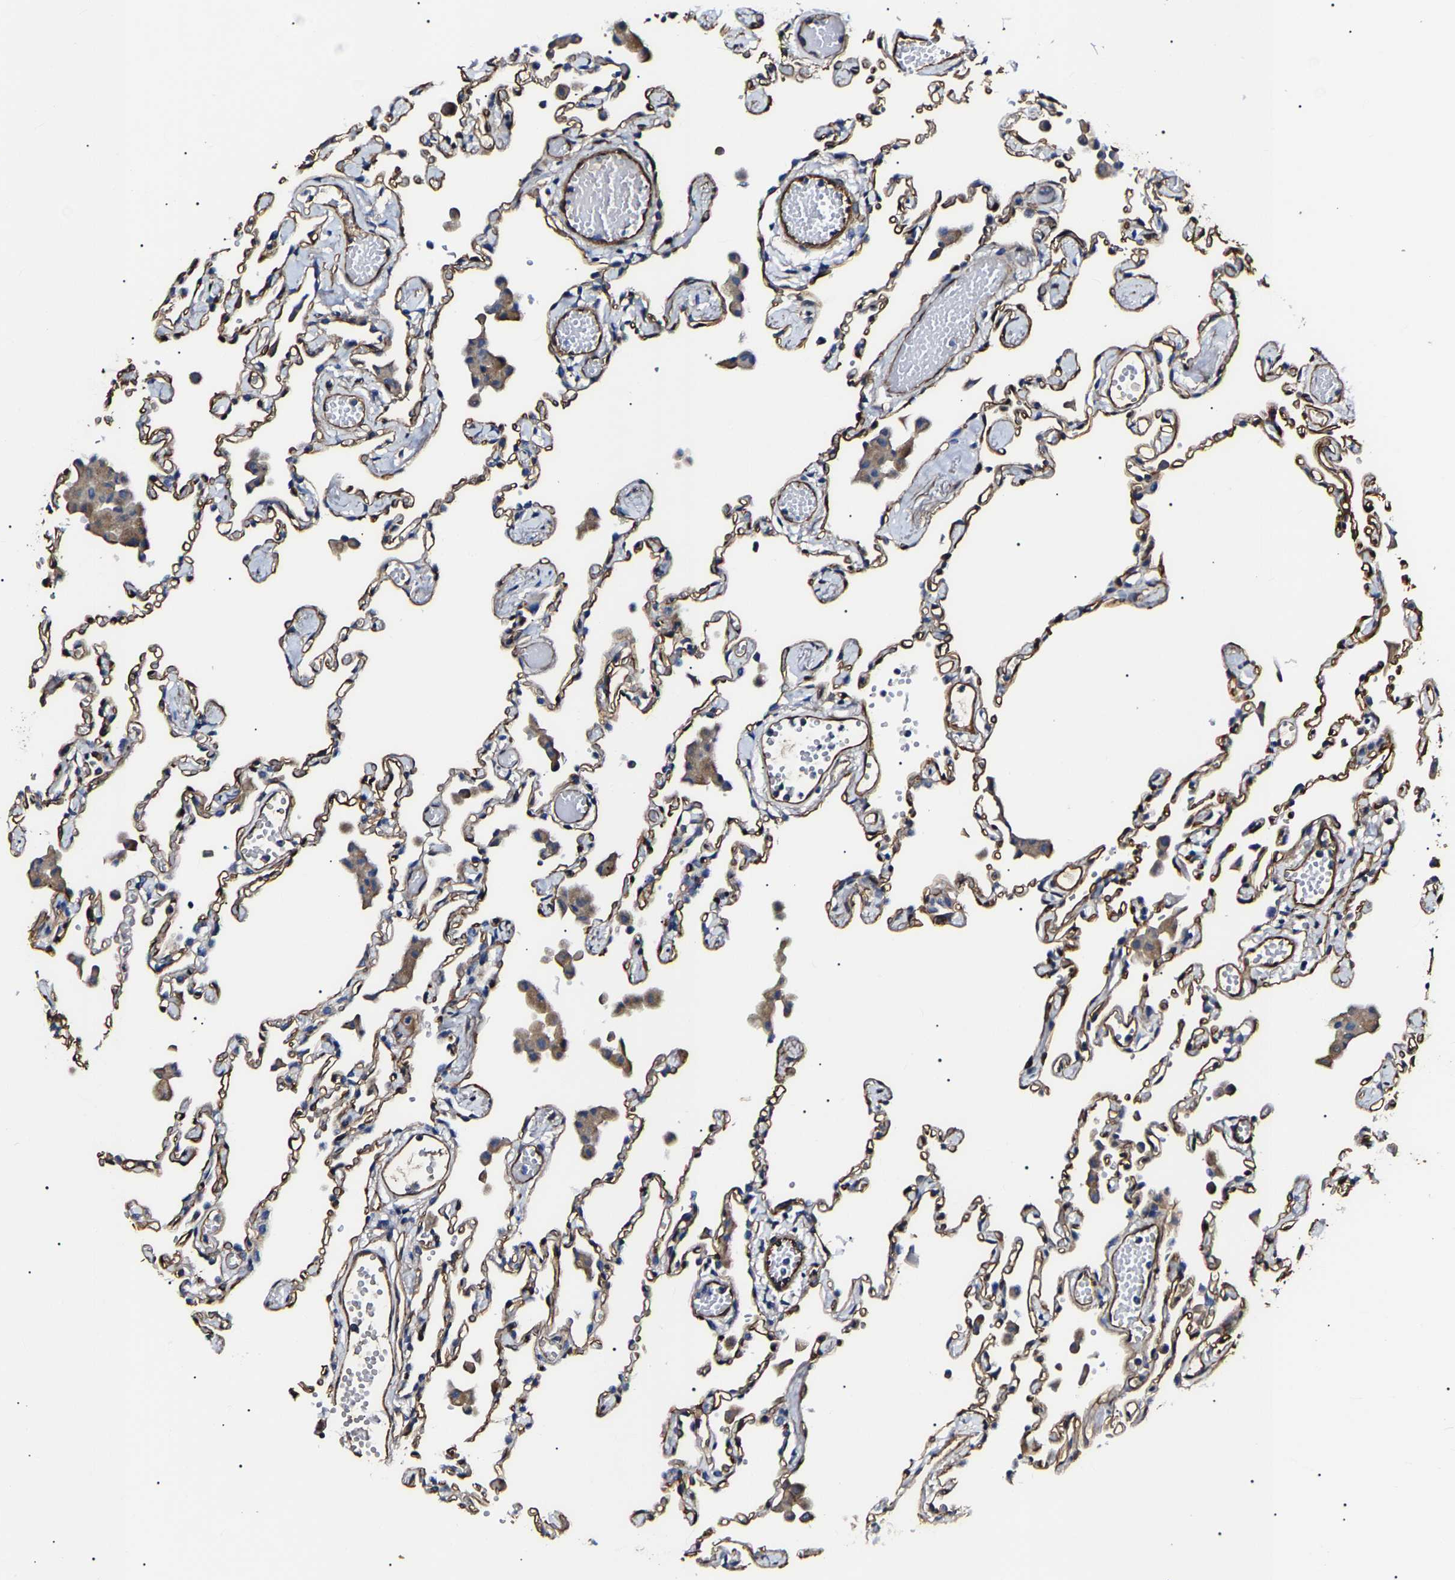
{"staining": {"intensity": "negative", "quantity": "none", "location": "none"}, "tissue": "lung", "cell_type": "Alveolar cells", "image_type": "normal", "snomed": [{"axis": "morphology", "description": "Normal tissue, NOS"}, {"axis": "topography", "description": "Bronchus"}, {"axis": "topography", "description": "Lung"}], "caption": "The micrograph demonstrates no staining of alveolar cells in unremarkable lung. Nuclei are stained in blue.", "gene": "KLHL42", "patient": {"sex": "female", "age": 49}}